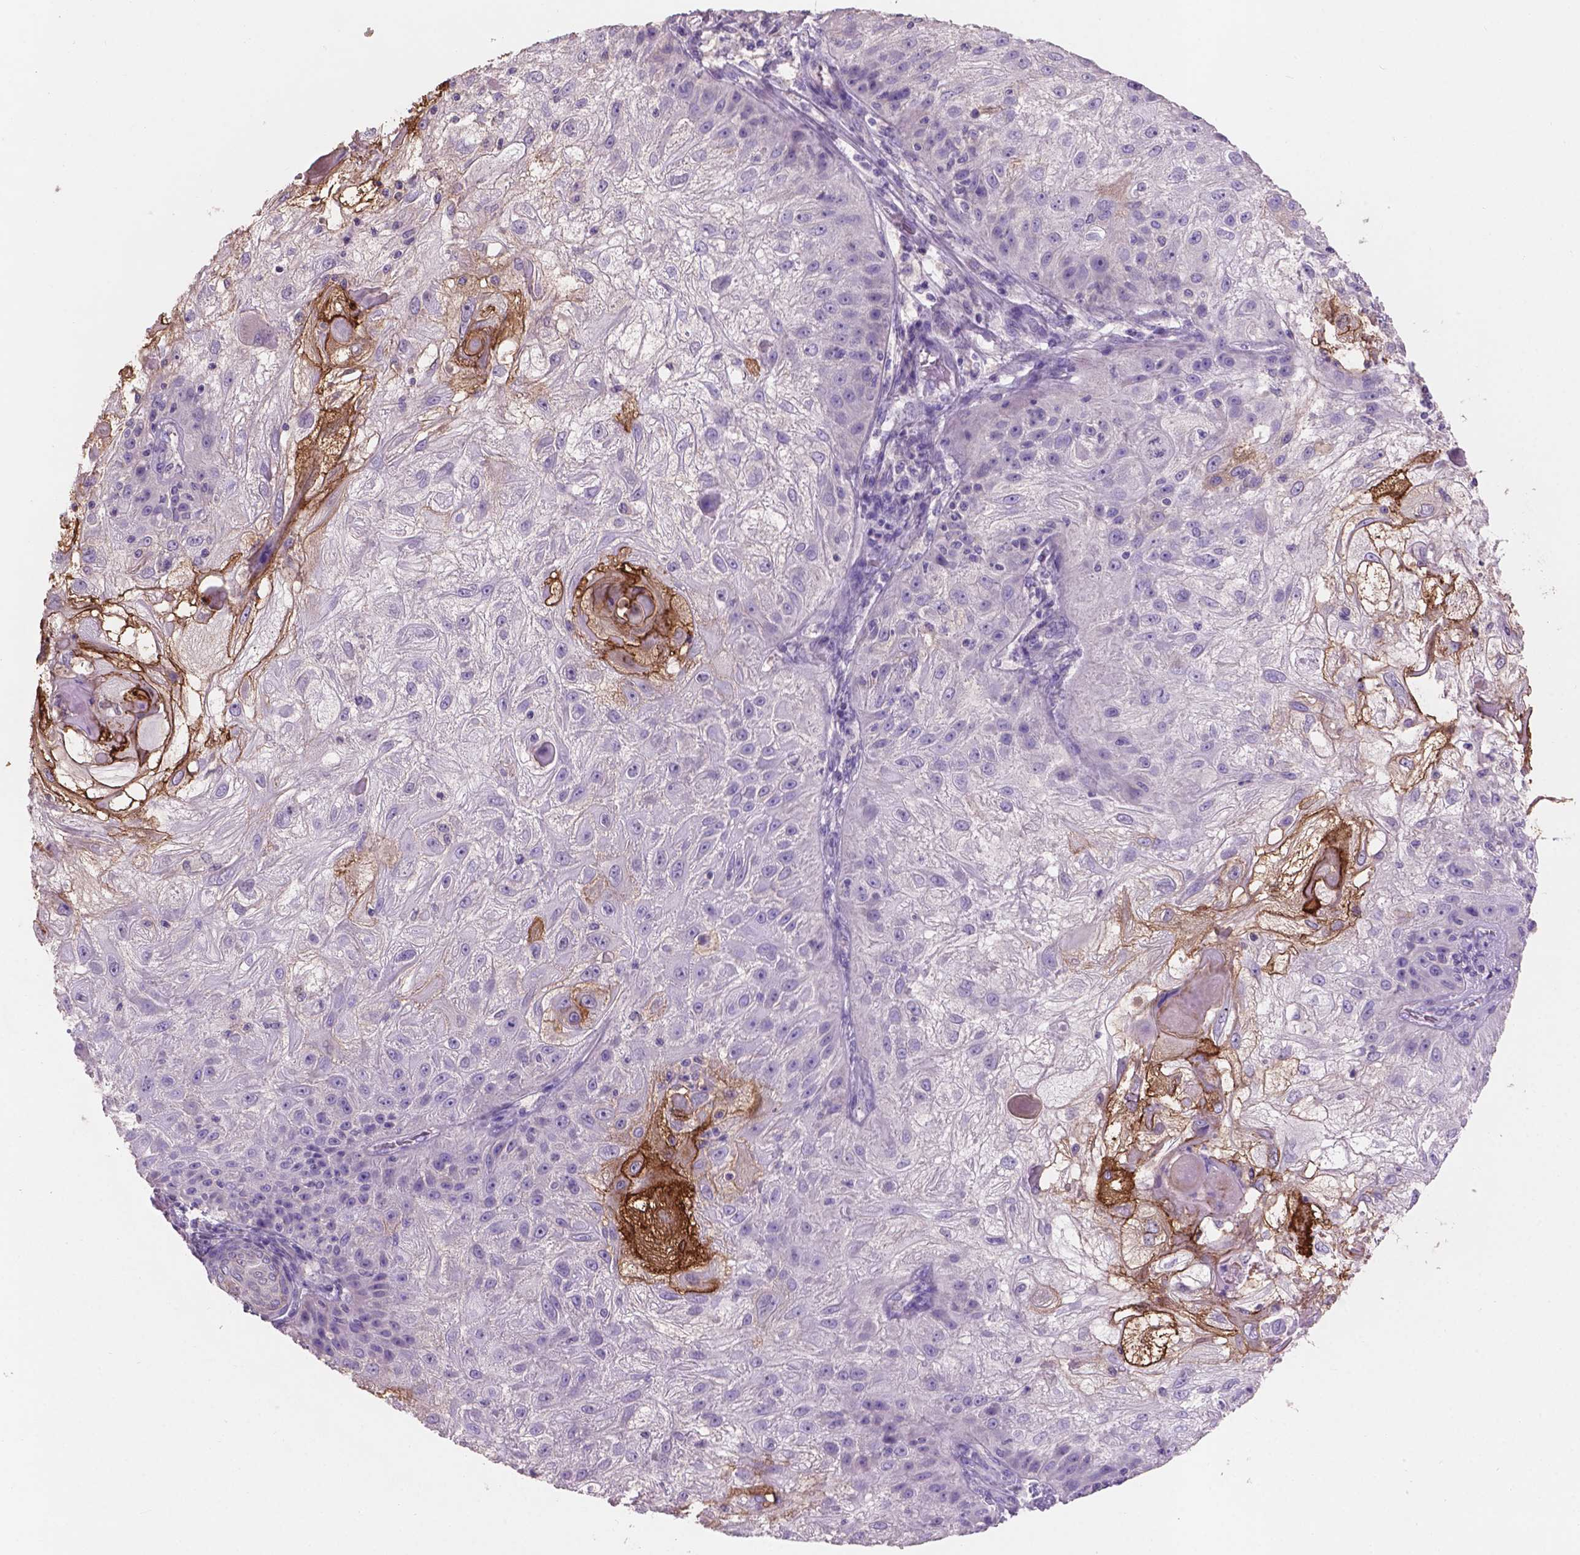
{"staining": {"intensity": "strong", "quantity": "<25%", "location": "cytoplasmic/membranous"}, "tissue": "skin cancer", "cell_type": "Tumor cells", "image_type": "cancer", "snomed": [{"axis": "morphology", "description": "Normal tissue, NOS"}, {"axis": "morphology", "description": "Squamous cell carcinoma, NOS"}, {"axis": "topography", "description": "Skin"}], "caption": "DAB immunohistochemical staining of skin cancer (squamous cell carcinoma) exhibits strong cytoplasmic/membranous protein expression in about <25% of tumor cells.", "gene": "SBSN", "patient": {"sex": "female", "age": 83}}